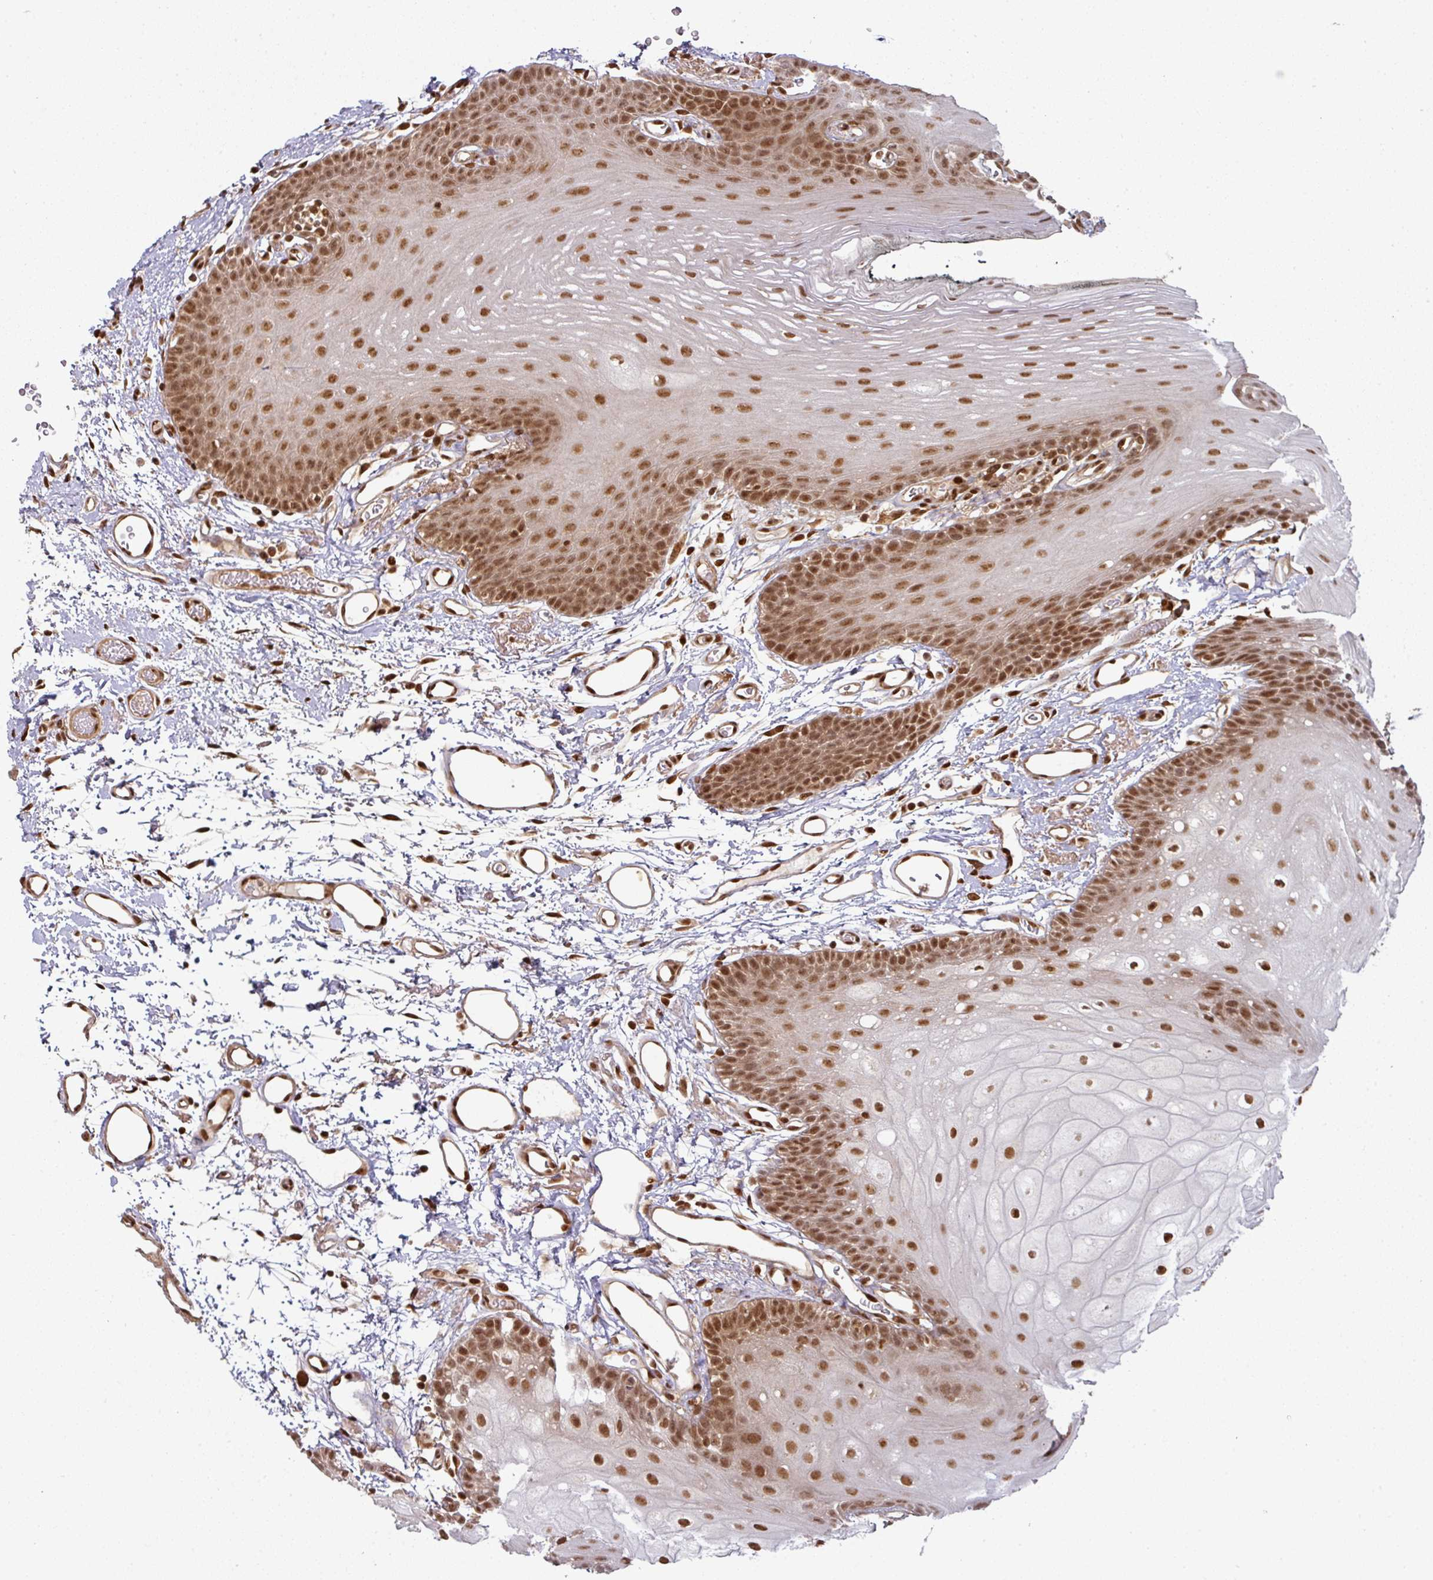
{"staining": {"intensity": "moderate", "quantity": ">75%", "location": "nuclear"}, "tissue": "oral mucosa", "cell_type": "Squamous epithelial cells", "image_type": "normal", "snomed": [{"axis": "morphology", "description": "Normal tissue, NOS"}, {"axis": "morphology", "description": "Squamous cell carcinoma, NOS"}, {"axis": "topography", "description": "Oral tissue"}, {"axis": "topography", "description": "Head-Neck"}], "caption": "DAB (3,3'-diaminobenzidine) immunohistochemical staining of unremarkable oral mucosa exhibits moderate nuclear protein staining in about >75% of squamous epithelial cells.", "gene": "SIK3", "patient": {"sex": "female", "age": 81}}